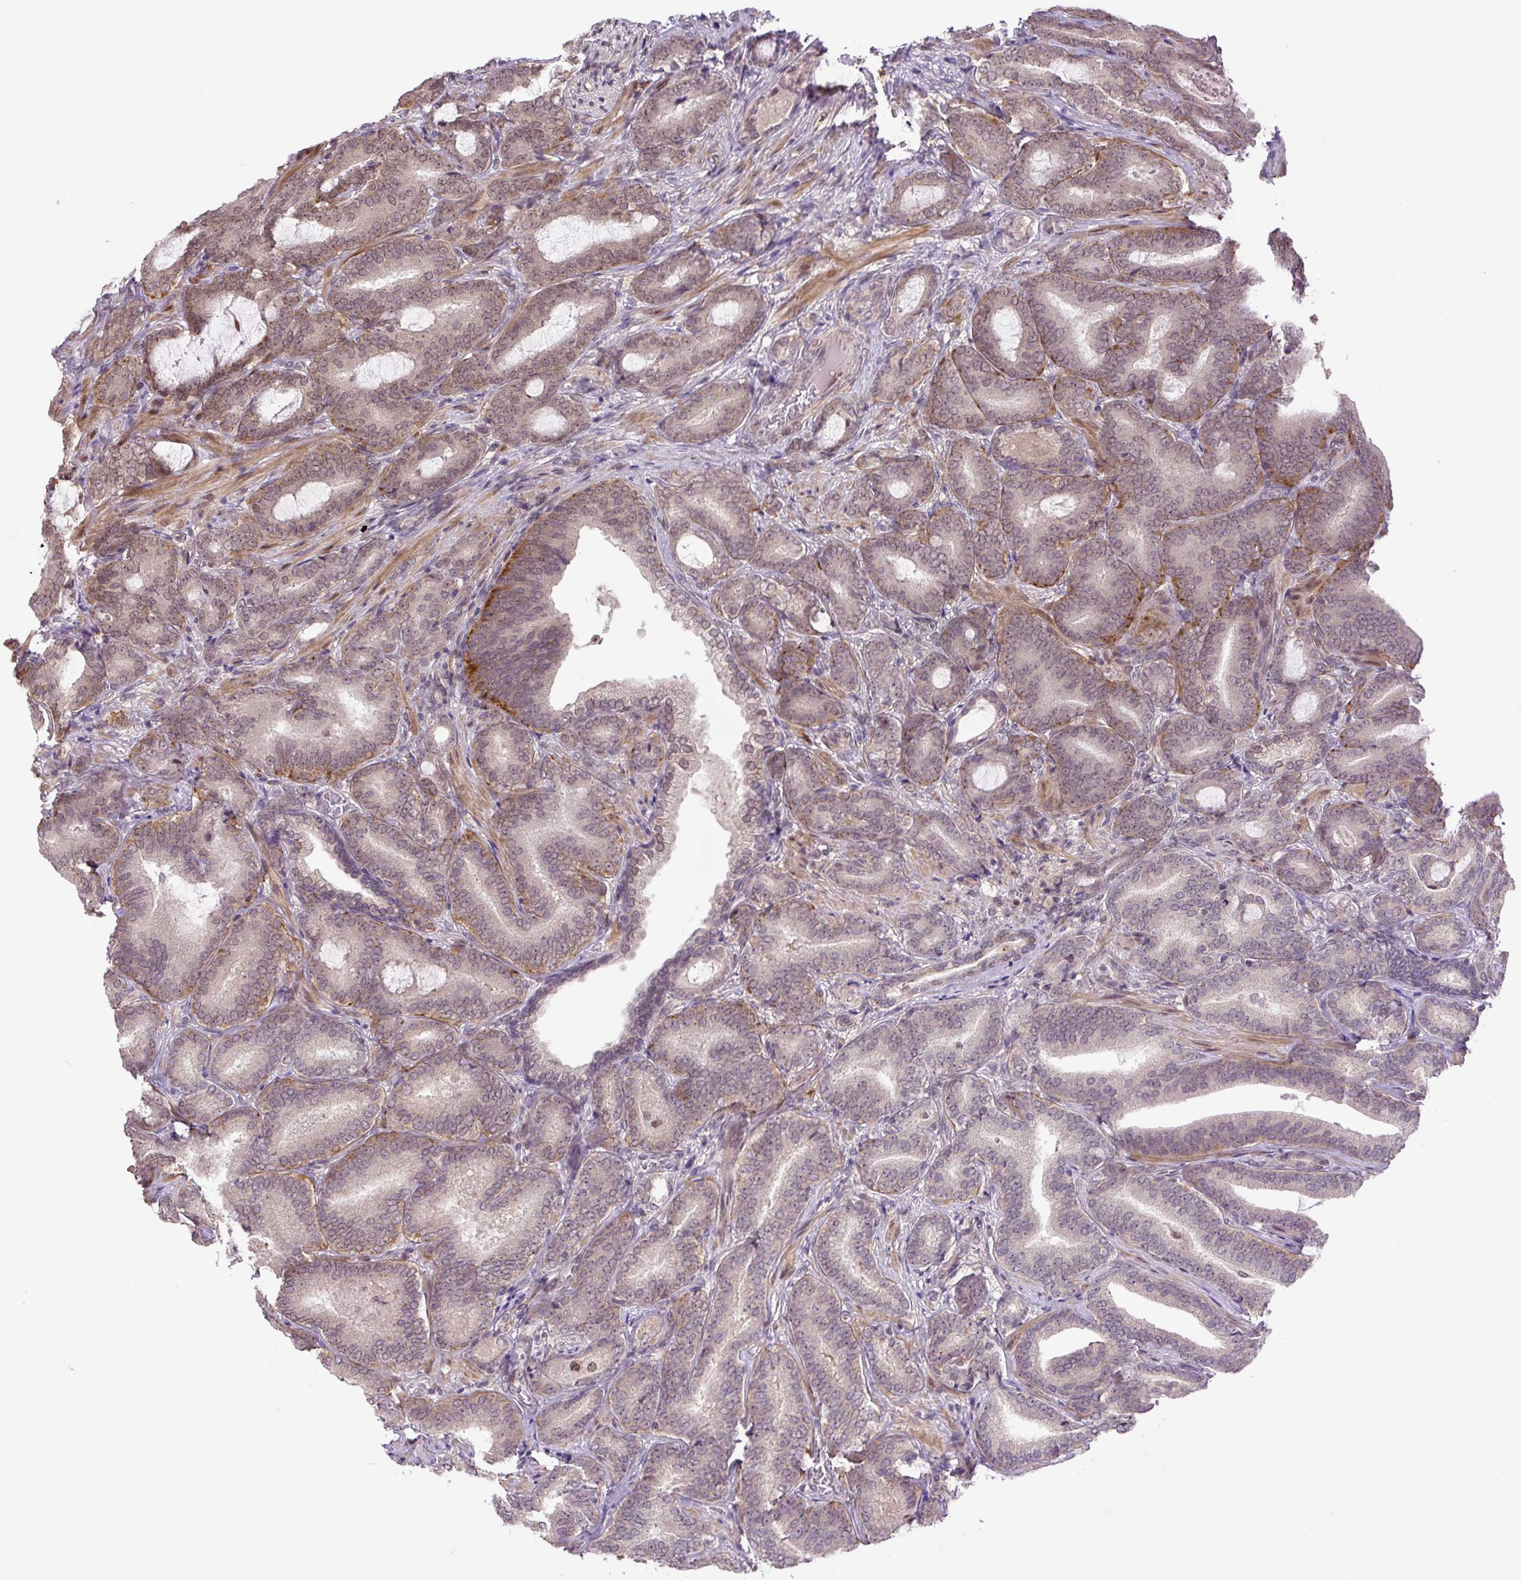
{"staining": {"intensity": "moderate", "quantity": "25%-75%", "location": "nuclear"}, "tissue": "prostate cancer", "cell_type": "Tumor cells", "image_type": "cancer", "snomed": [{"axis": "morphology", "description": "Adenocarcinoma, Low grade"}, {"axis": "topography", "description": "Prostate and seminal vesicle, NOS"}], "caption": "Immunohistochemical staining of human prostate cancer exhibits medium levels of moderate nuclear positivity in about 25%-75% of tumor cells.", "gene": "KPNA1", "patient": {"sex": "male", "age": 61}}